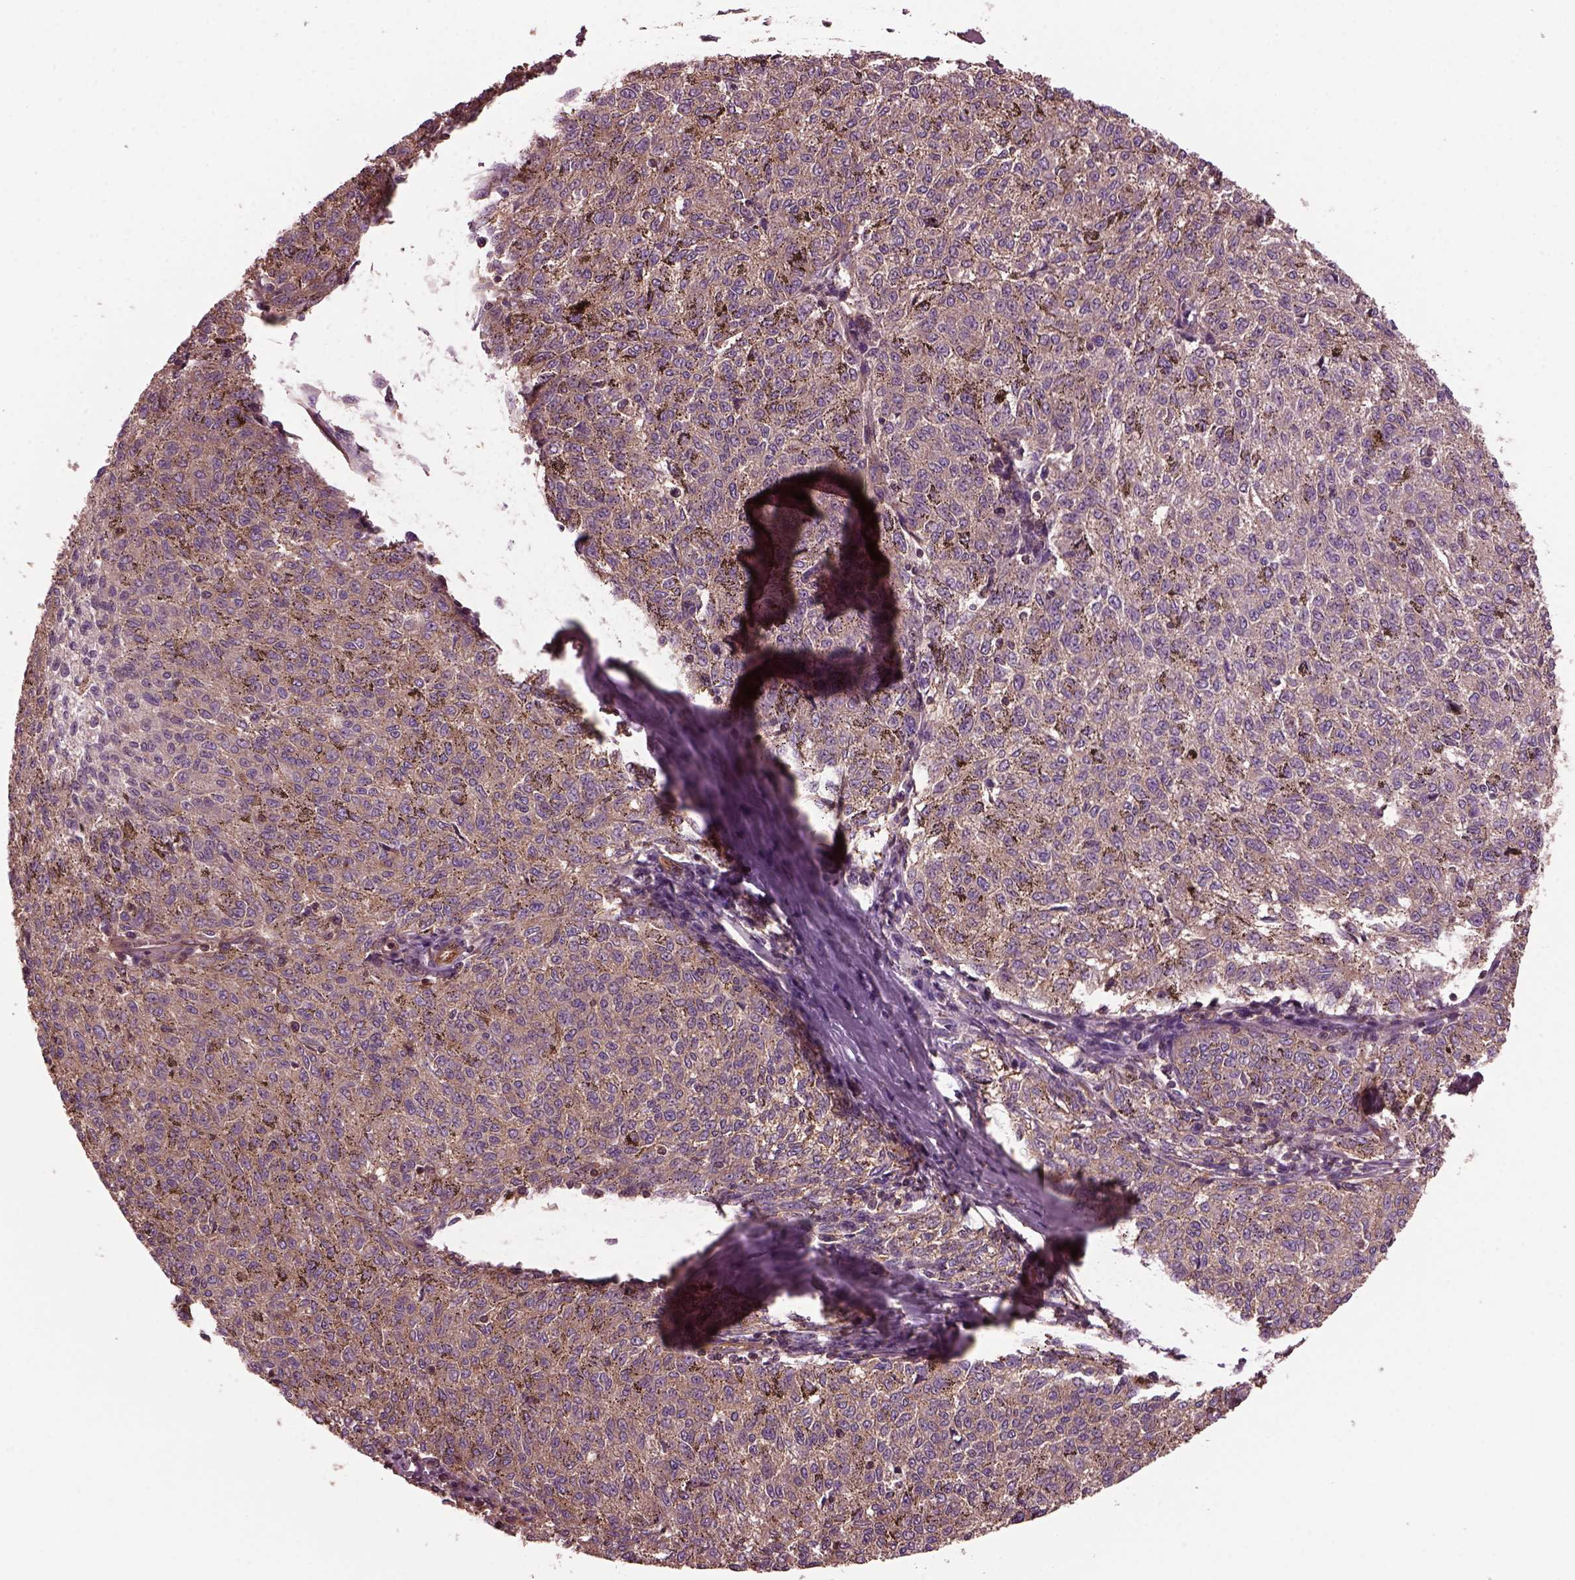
{"staining": {"intensity": "weak", "quantity": ">75%", "location": "cytoplasmic/membranous"}, "tissue": "melanoma", "cell_type": "Tumor cells", "image_type": "cancer", "snomed": [{"axis": "morphology", "description": "Malignant melanoma, NOS"}, {"axis": "topography", "description": "Skin"}], "caption": "Malignant melanoma stained for a protein reveals weak cytoplasmic/membranous positivity in tumor cells.", "gene": "MYL6", "patient": {"sex": "female", "age": 72}}